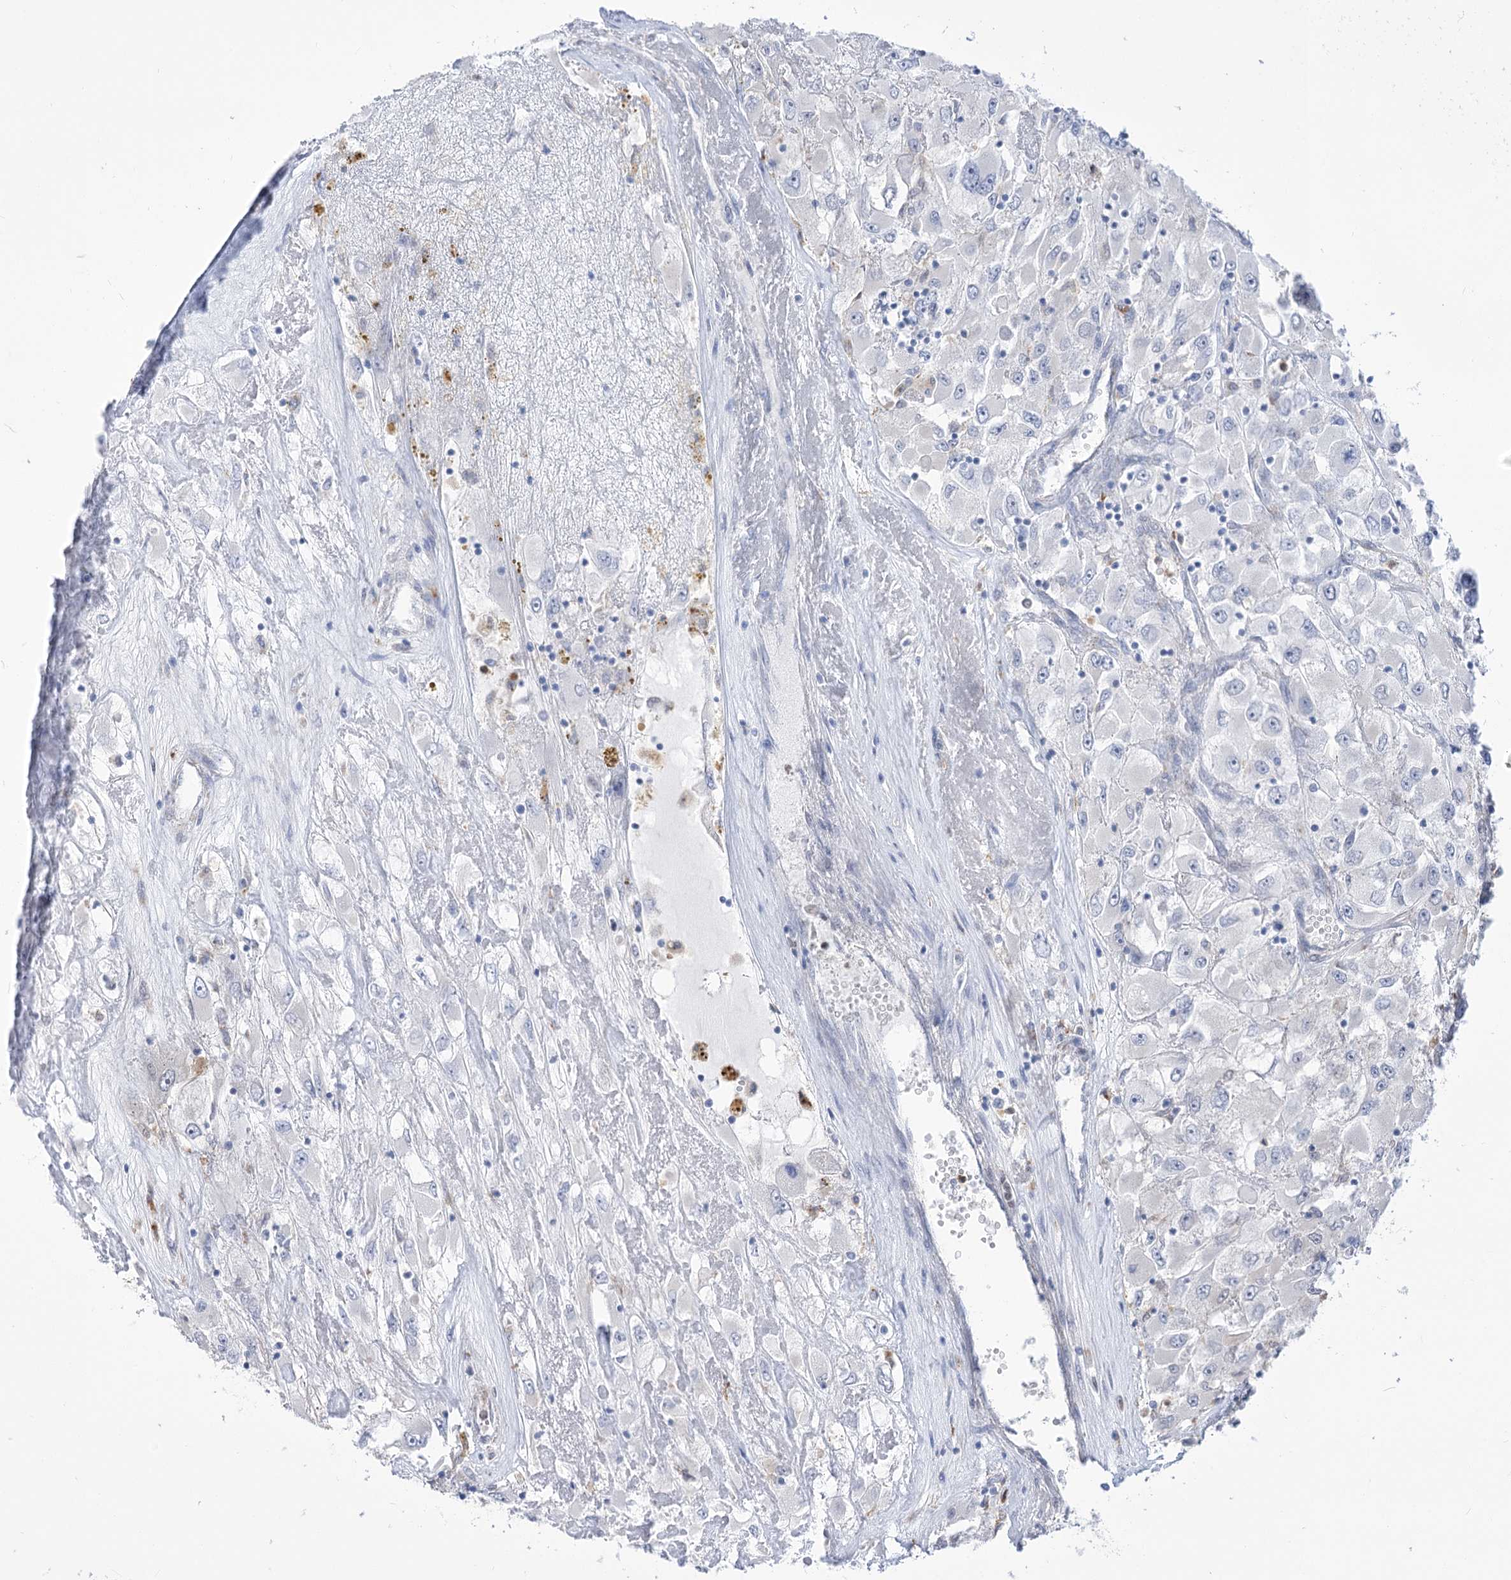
{"staining": {"intensity": "negative", "quantity": "none", "location": "none"}, "tissue": "renal cancer", "cell_type": "Tumor cells", "image_type": "cancer", "snomed": [{"axis": "morphology", "description": "Adenocarcinoma, NOS"}, {"axis": "topography", "description": "Kidney"}], "caption": "A histopathology image of renal cancer (adenocarcinoma) stained for a protein exhibits no brown staining in tumor cells. (IHC, brightfield microscopy, high magnification).", "gene": "SIAE", "patient": {"sex": "female", "age": 52}}